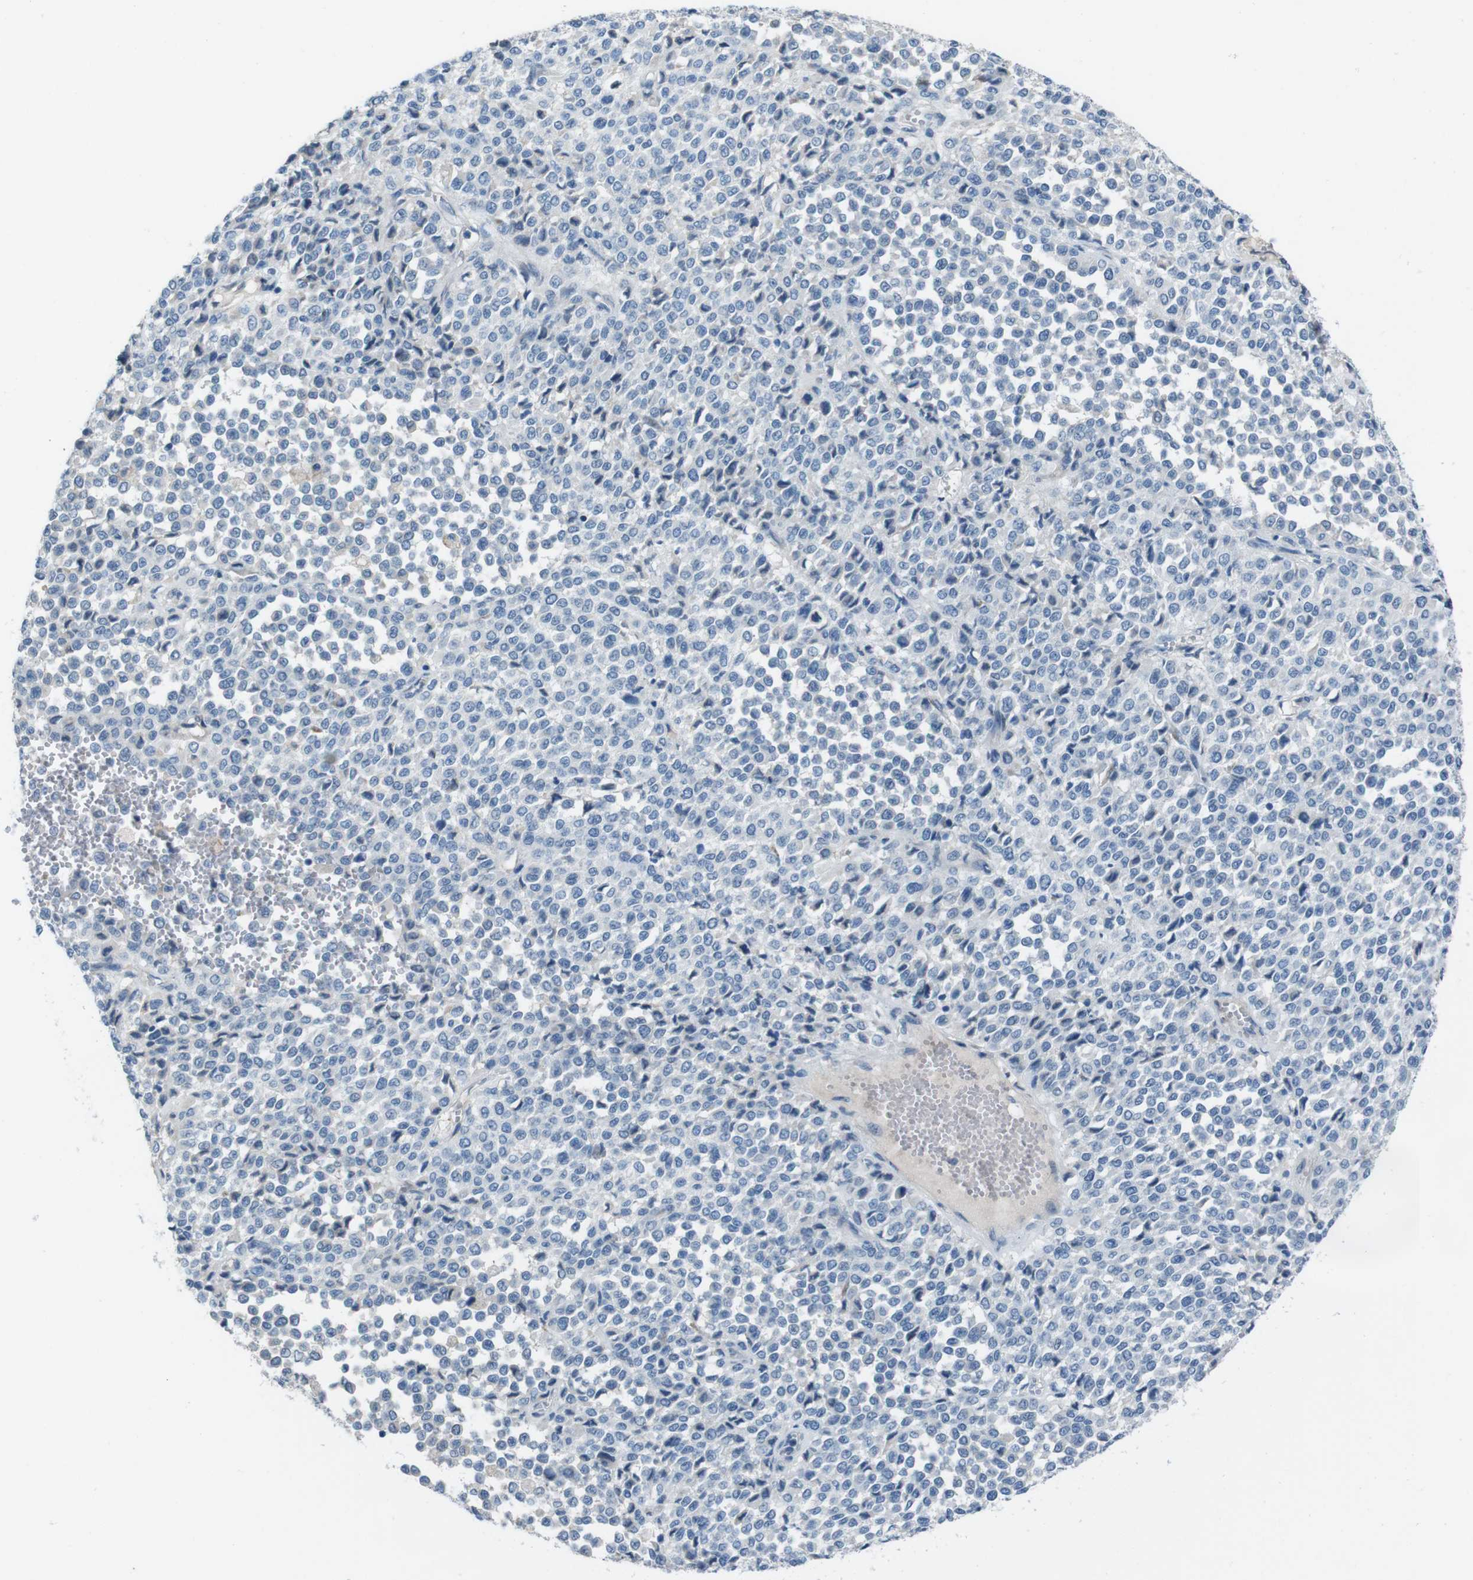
{"staining": {"intensity": "negative", "quantity": "none", "location": "none"}, "tissue": "melanoma", "cell_type": "Tumor cells", "image_type": "cancer", "snomed": [{"axis": "morphology", "description": "Malignant melanoma, Metastatic site"}, {"axis": "topography", "description": "Pancreas"}], "caption": "A micrograph of human melanoma is negative for staining in tumor cells.", "gene": "CDHR2", "patient": {"sex": "female", "age": 30}}